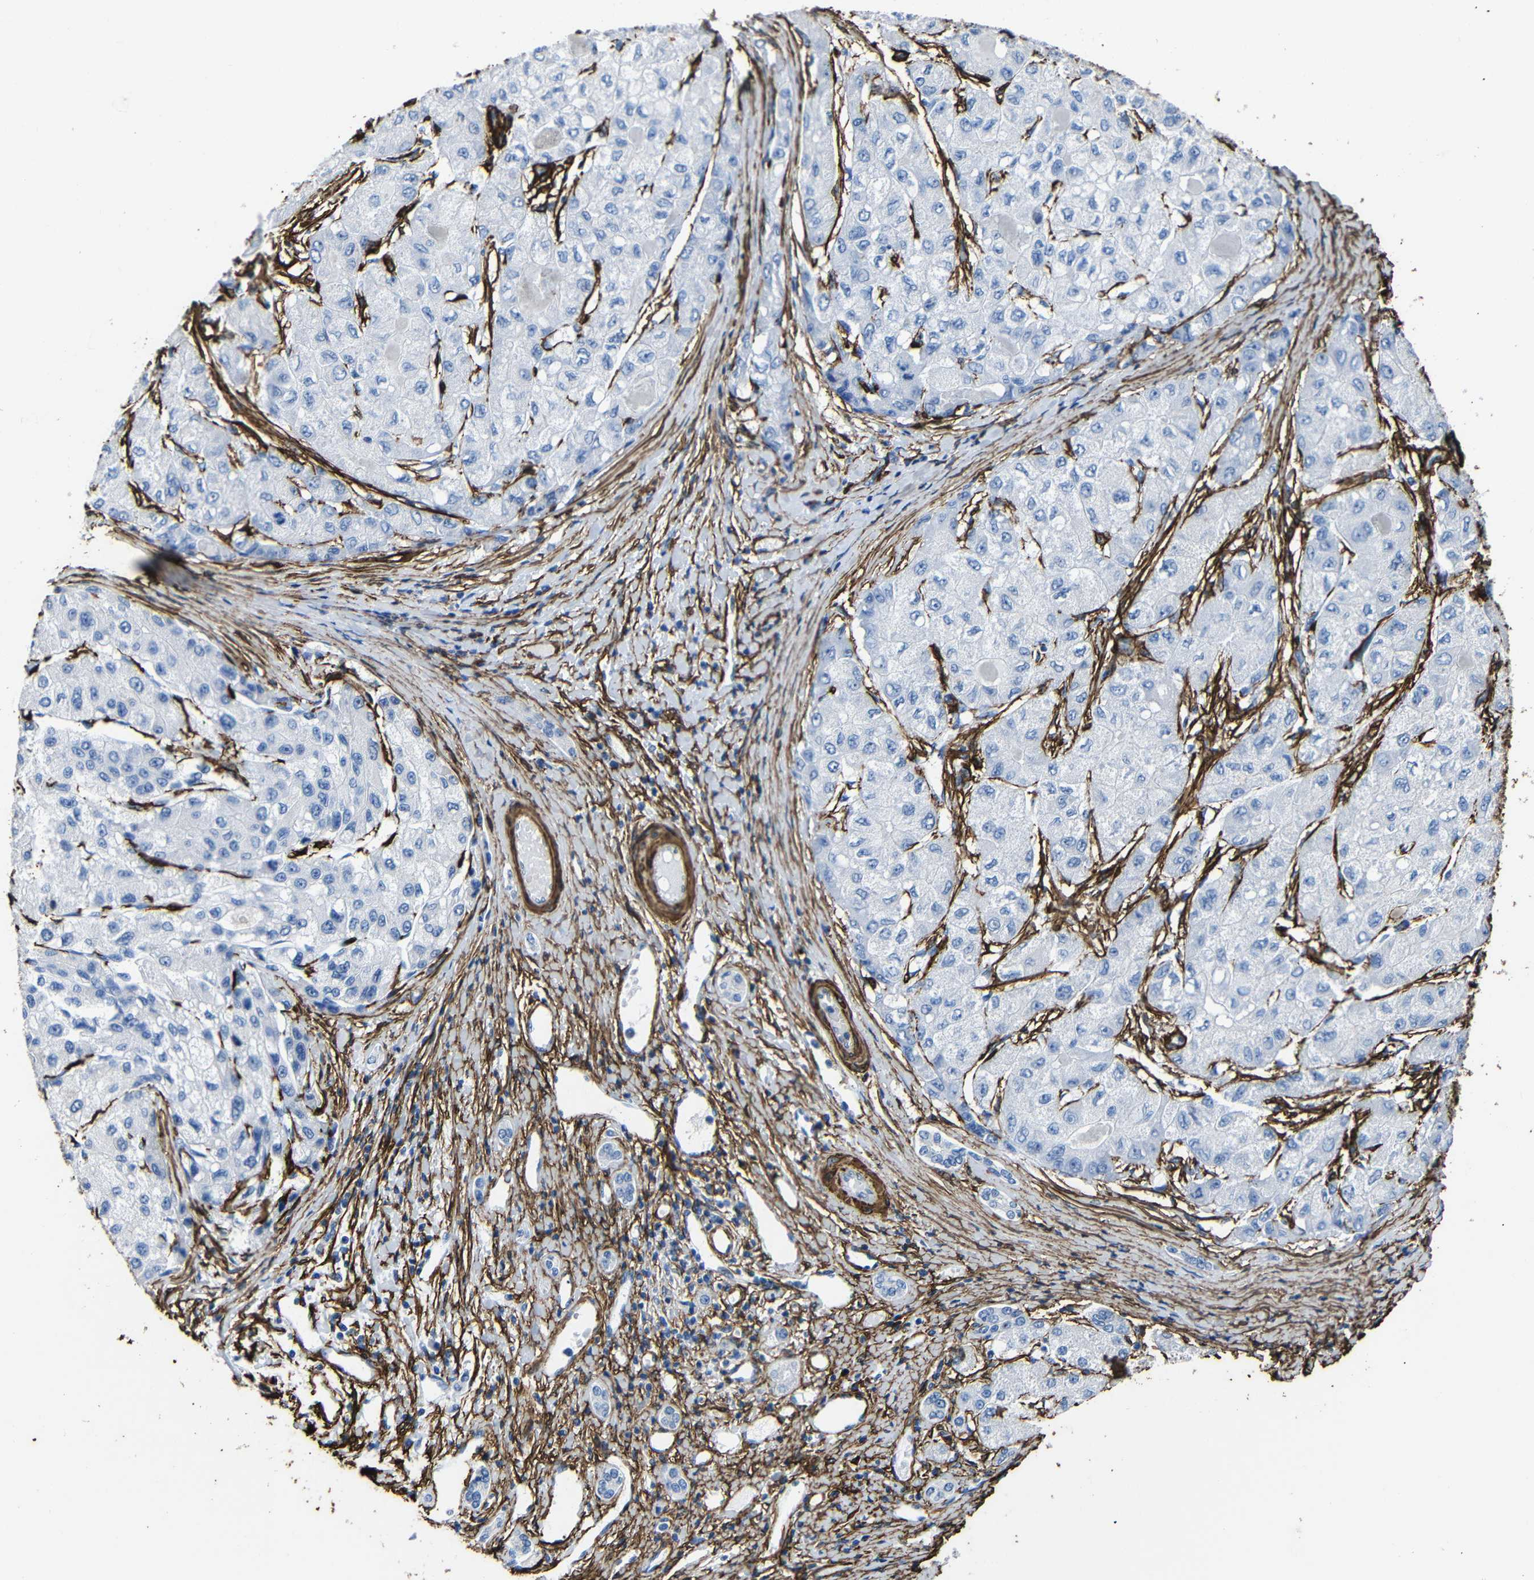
{"staining": {"intensity": "negative", "quantity": "none", "location": "none"}, "tissue": "liver cancer", "cell_type": "Tumor cells", "image_type": "cancer", "snomed": [{"axis": "morphology", "description": "Carcinoma, Hepatocellular, NOS"}, {"axis": "topography", "description": "Liver"}], "caption": "Immunohistochemical staining of human liver hepatocellular carcinoma reveals no significant staining in tumor cells.", "gene": "ACTA2", "patient": {"sex": "male", "age": 80}}